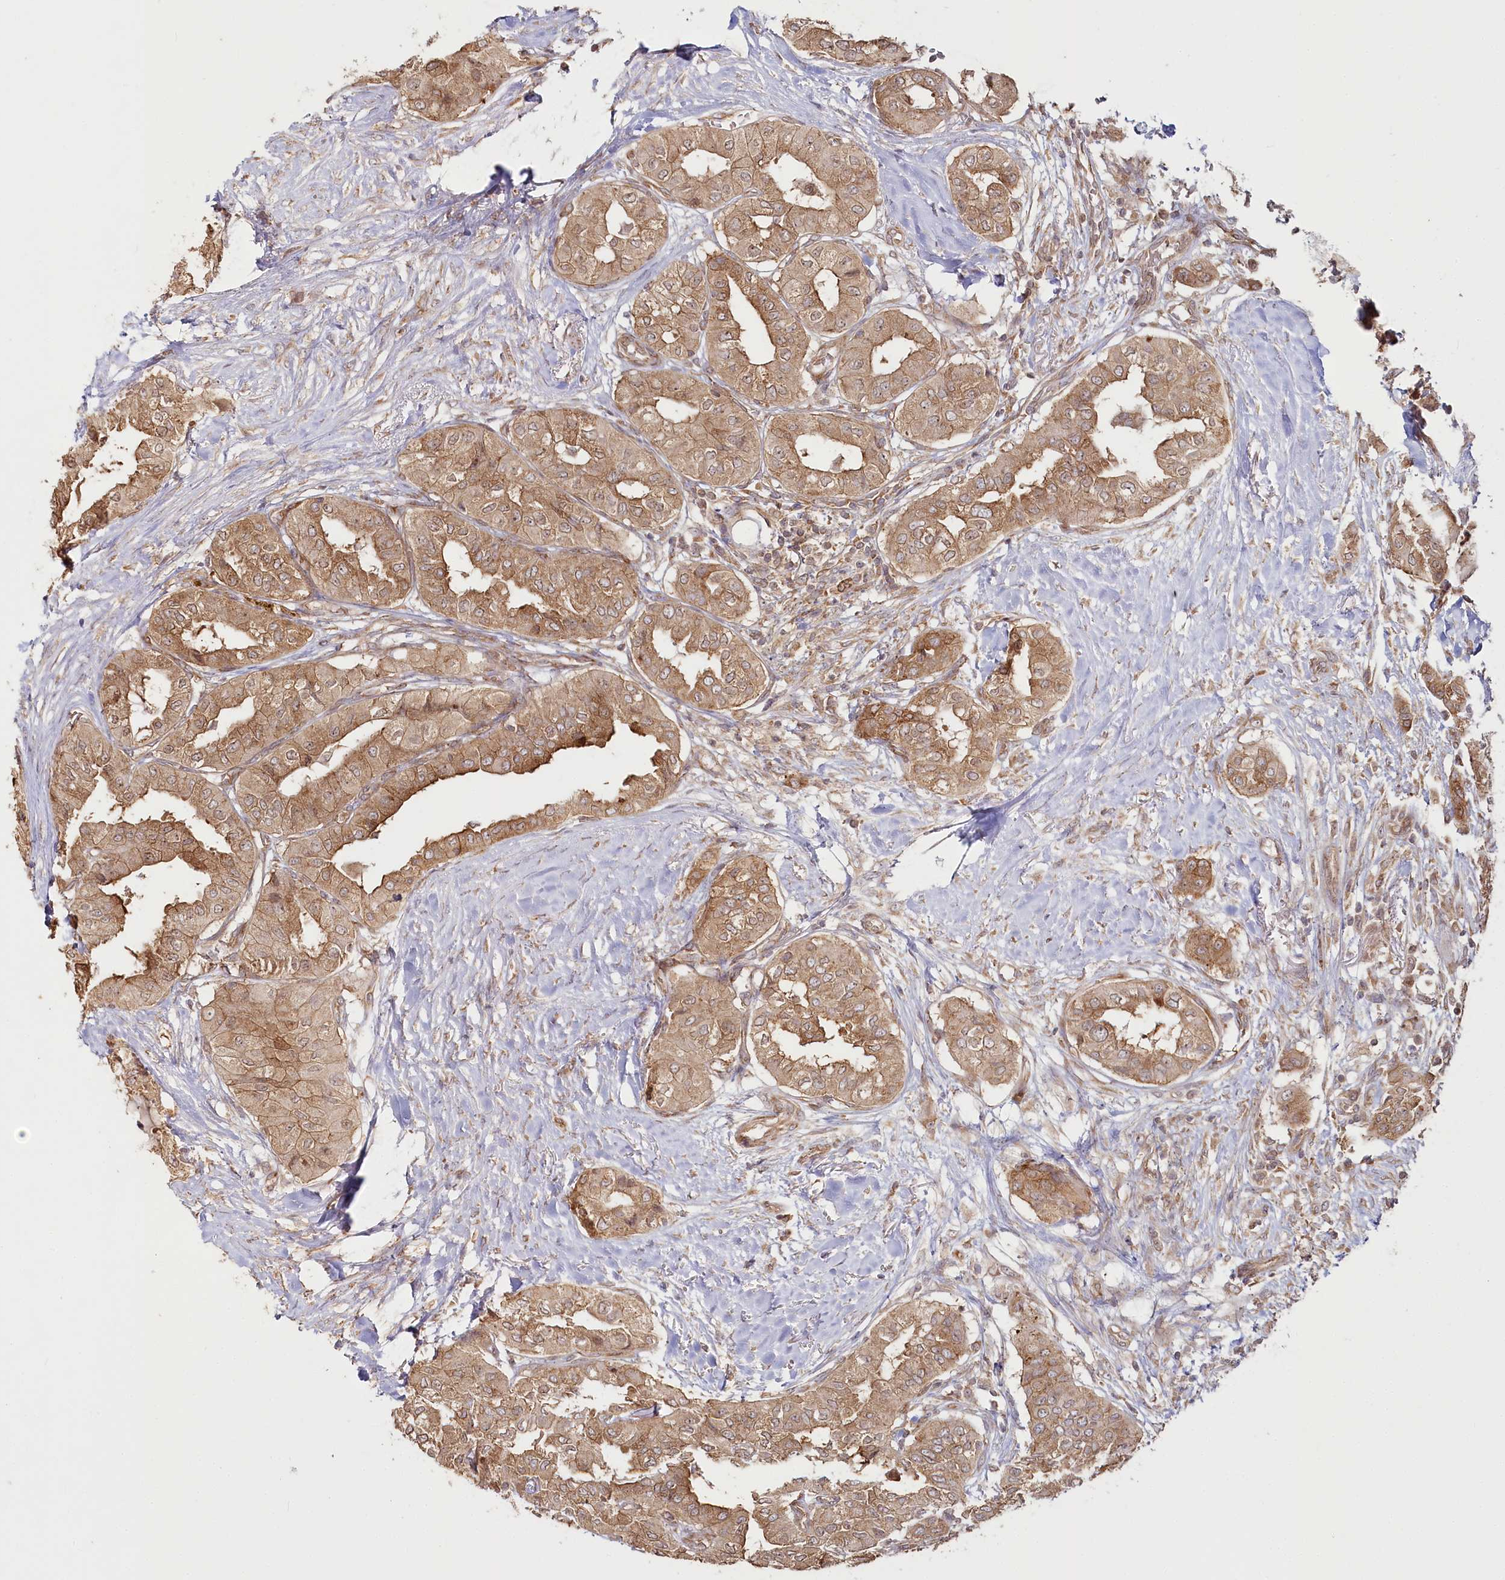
{"staining": {"intensity": "moderate", "quantity": ">75%", "location": "cytoplasmic/membranous"}, "tissue": "thyroid cancer", "cell_type": "Tumor cells", "image_type": "cancer", "snomed": [{"axis": "morphology", "description": "Papillary adenocarcinoma, NOS"}, {"axis": "topography", "description": "Thyroid gland"}], "caption": "IHC histopathology image of human thyroid cancer stained for a protein (brown), which displays medium levels of moderate cytoplasmic/membranous positivity in approximately >75% of tumor cells.", "gene": "OTUD4", "patient": {"sex": "female", "age": 59}}